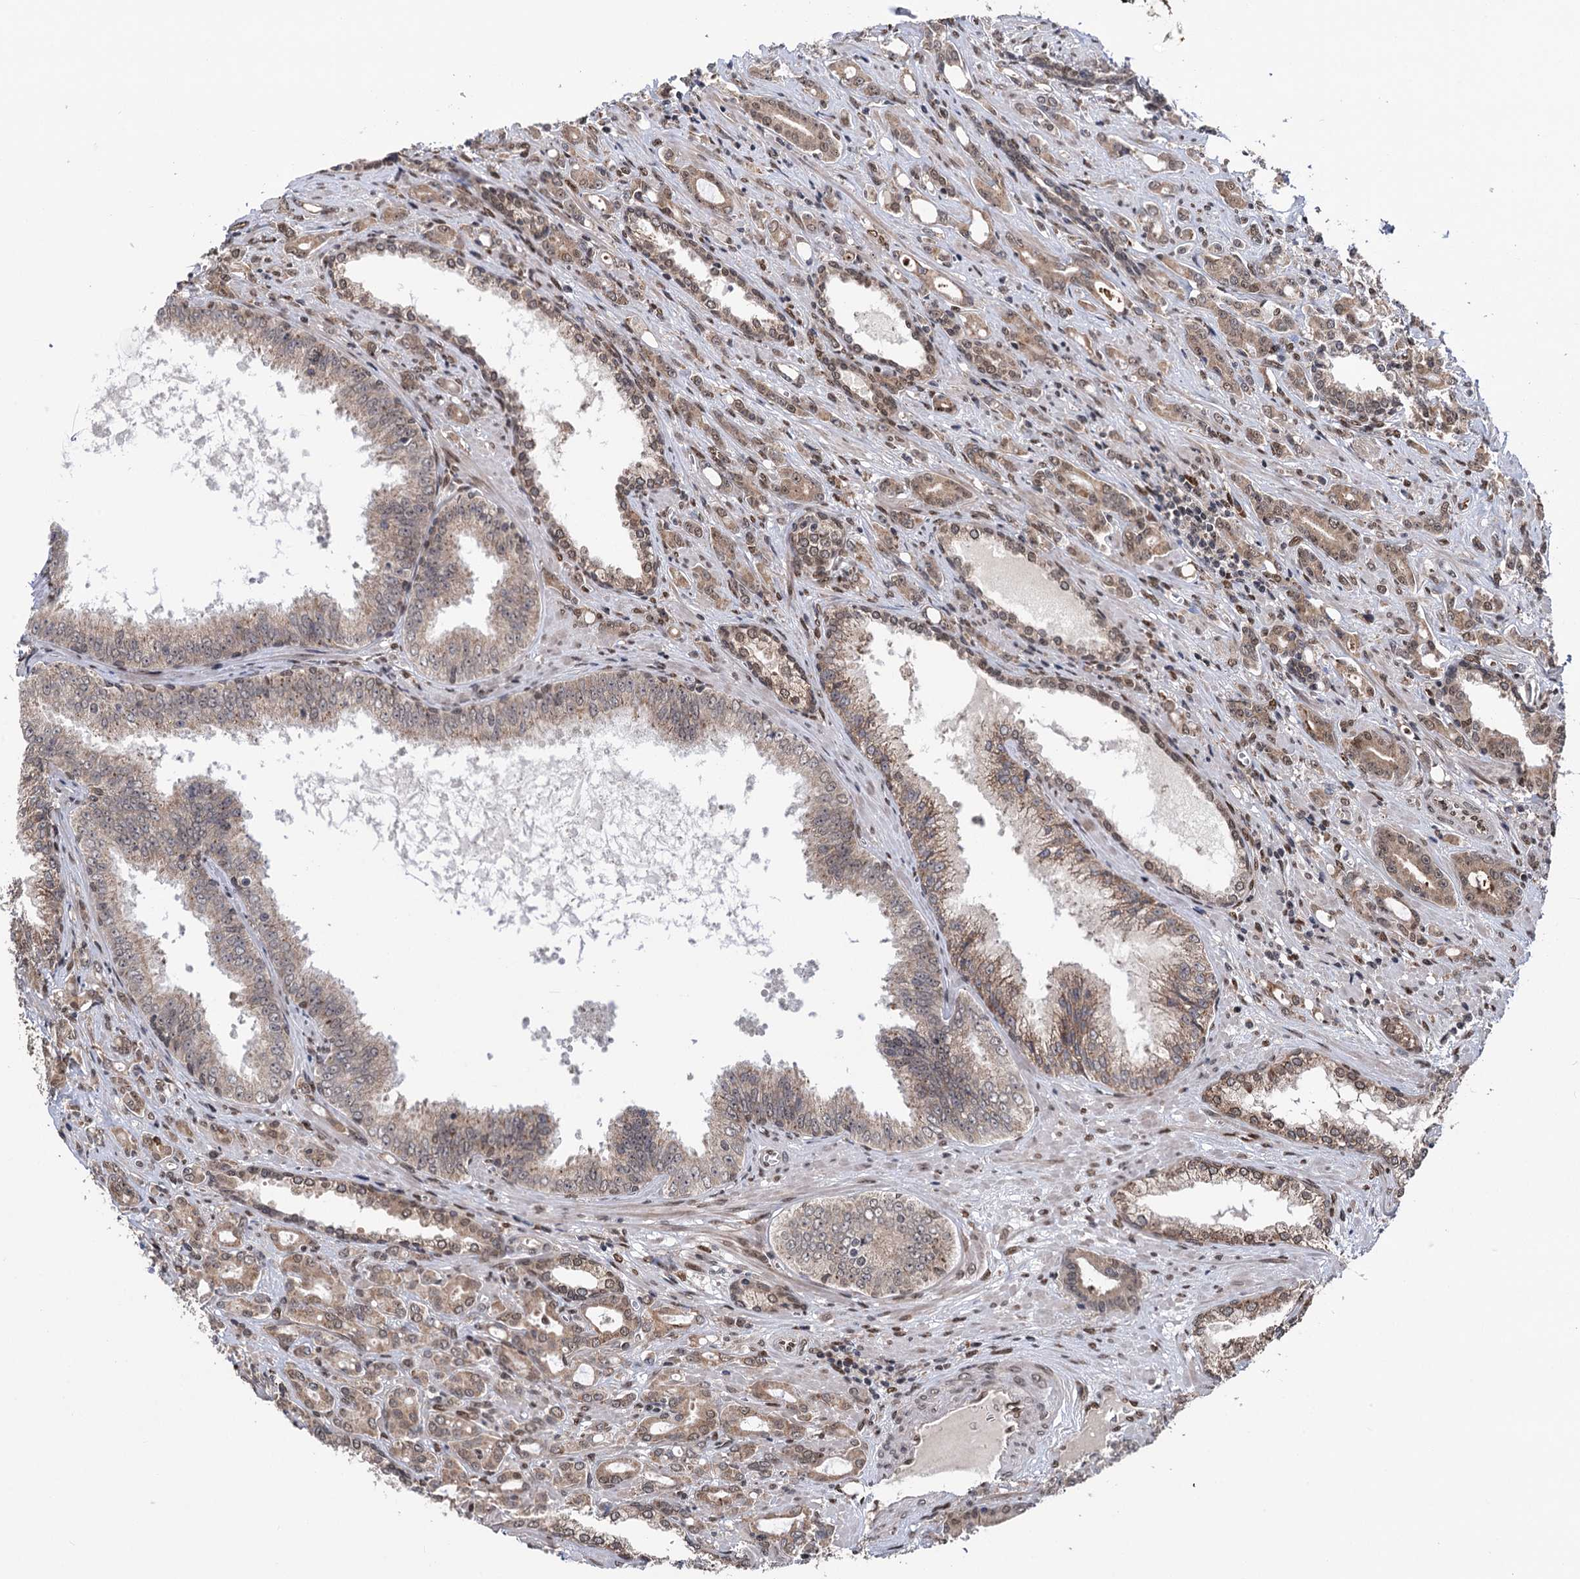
{"staining": {"intensity": "weak", "quantity": ">75%", "location": "cytoplasmic/membranous"}, "tissue": "prostate cancer", "cell_type": "Tumor cells", "image_type": "cancer", "snomed": [{"axis": "morphology", "description": "Adenocarcinoma, High grade"}, {"axis": "topography", "description": "Prostate"}], "caption": "This micrograph demonstrates IHC staining of human prostate cancer (adenocarcinoma (high-grade)), with low weak cytoplasmic/membranous positivity in about >75% of tumor cells.", "gene": "MESD", "patient": {"sex": "male", "age": 72}}